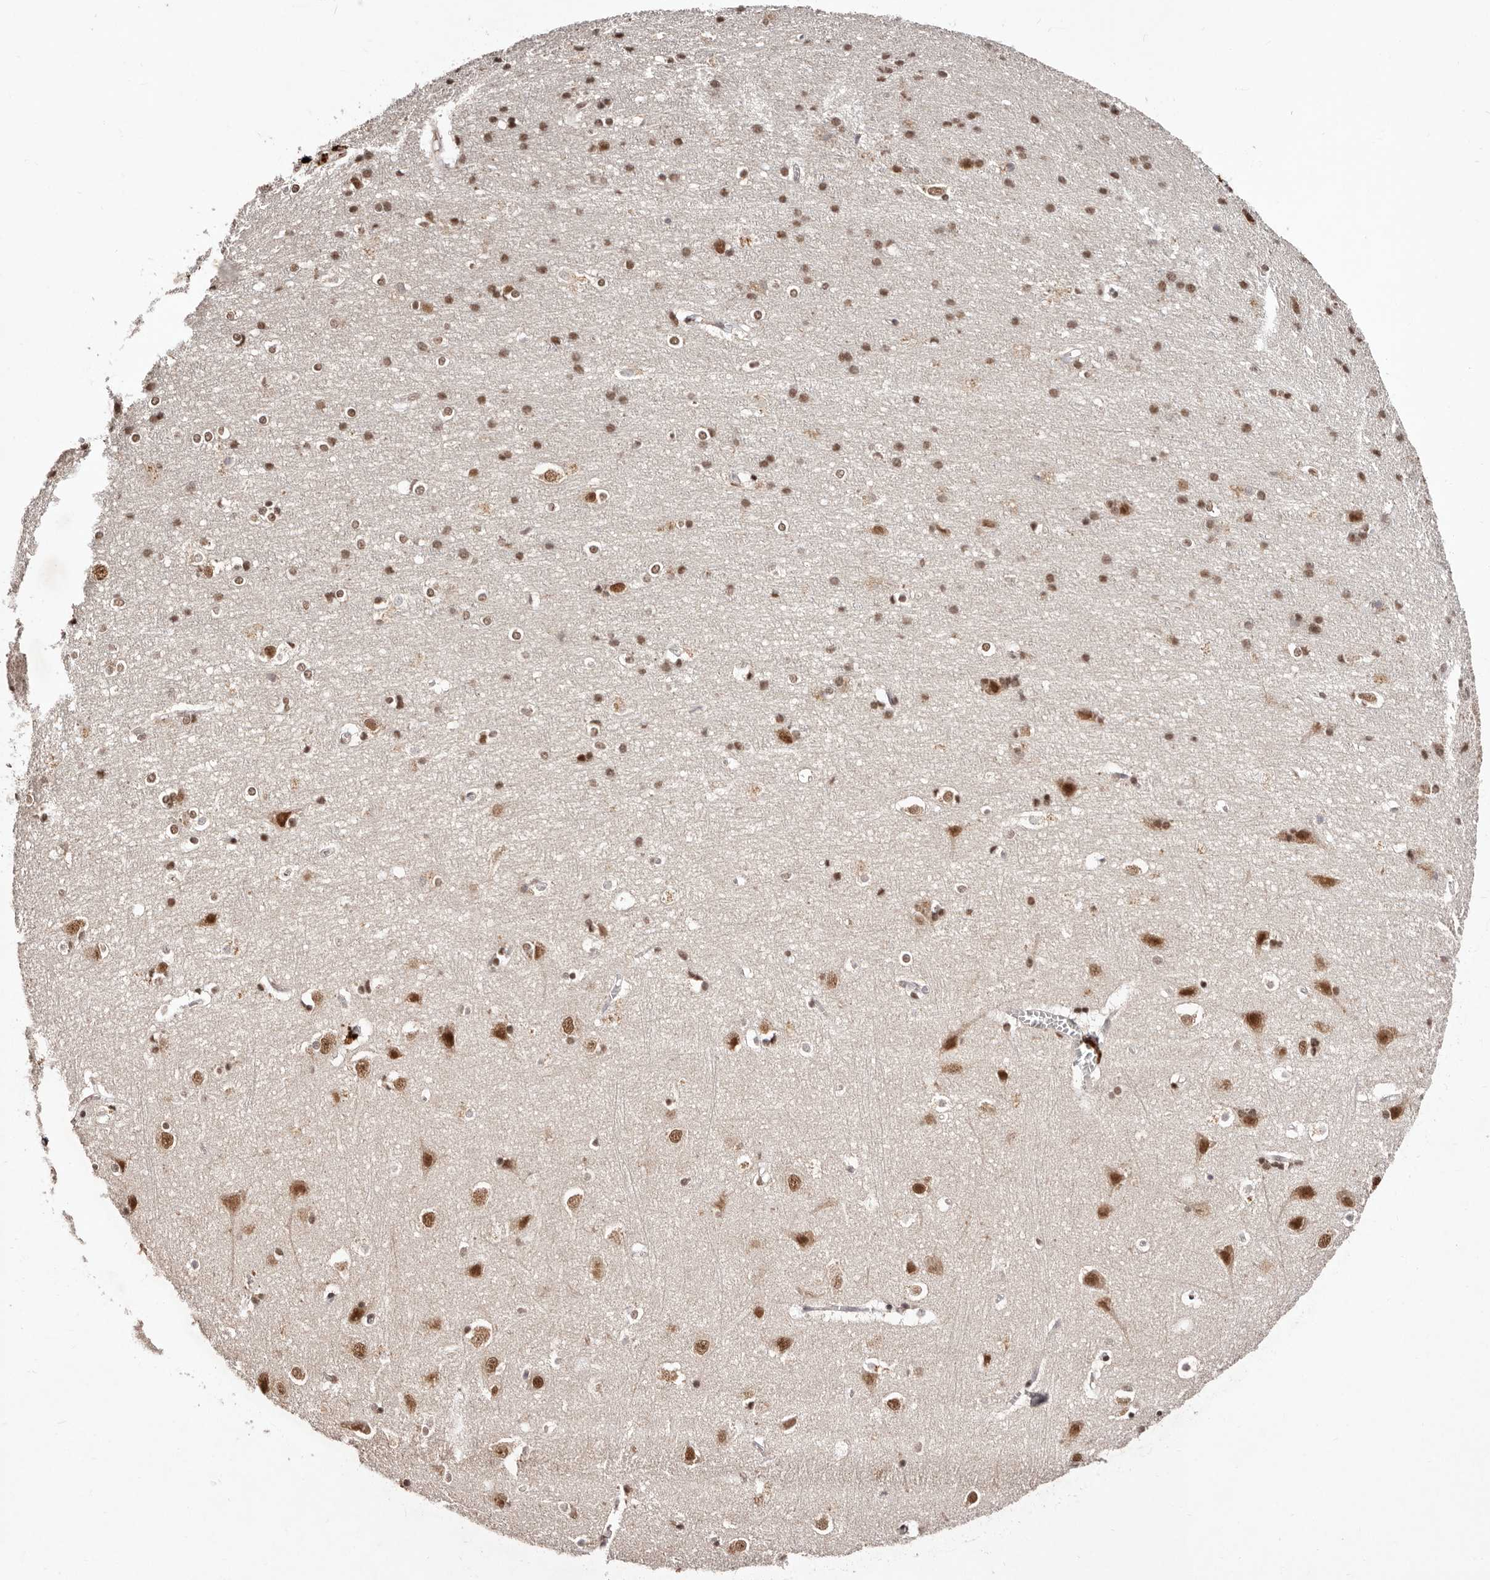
{"staining": {"intensity": "moderate", "quantity": ">75%", "location": "nuclear"}, "tissue": "cerebral cortex", "cell_type": "Endothelial cells", "image_type": "normal", "snomed": [{"axis": "morphology", "description": "Normal tissue, NOS"}, {"axis": "topography", "description": "Cerebral cortex"}], "caption": "This micrograph shows immunohistochemistry (IHC) staining of unremarkable cerebral cortex, with medium moderate nuclear positivity in about >75% of endothelial cells.", "gene": "BICRAL", "patient": {"sex": "male", "age": 54}}